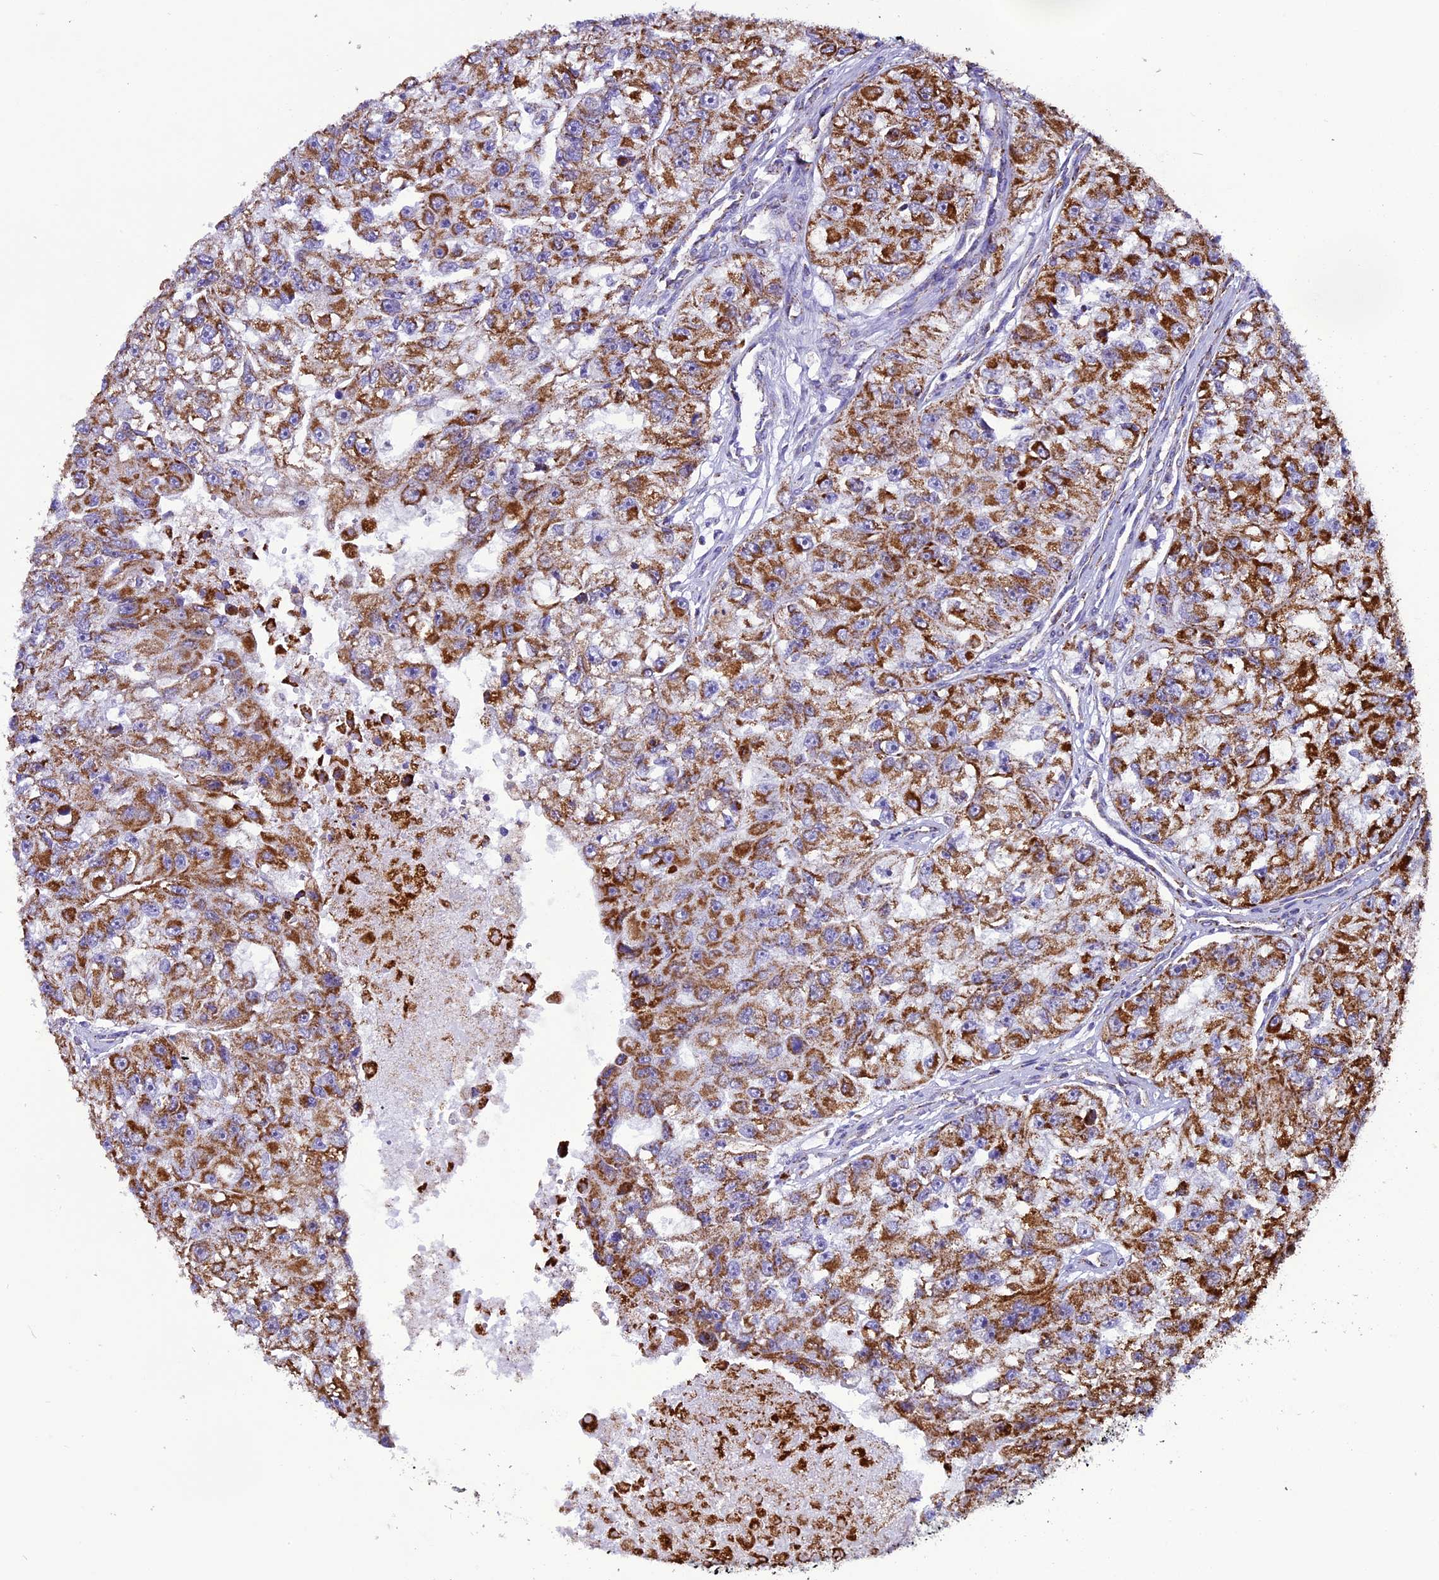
{"staining": {"intensity": "strong", "quantity": "25%-75%", "location": "cytoplasmic/membranous"}, "tissue": "renal cancer", "cell_type": "Tumor cells", "image_type": "cancer", "snomed": [{"axis": "morphology", "description": "Adenocarcinoma, NOS"}, {"axis": "topography", "description": "Kidney"}], "caption": "Protein positivity by immunohistochemistry (IHC) exhibits strong cytoplasmic/membranous expression in about 25%-75% of tumor cells in renal cancer. The protein is stained brown, and the nuclei are stained in blue (DAB IHC with brightfield microscopy, high magnification).", "gene": "ICA1L", "patient": {"sex": "male", "age": 63}}